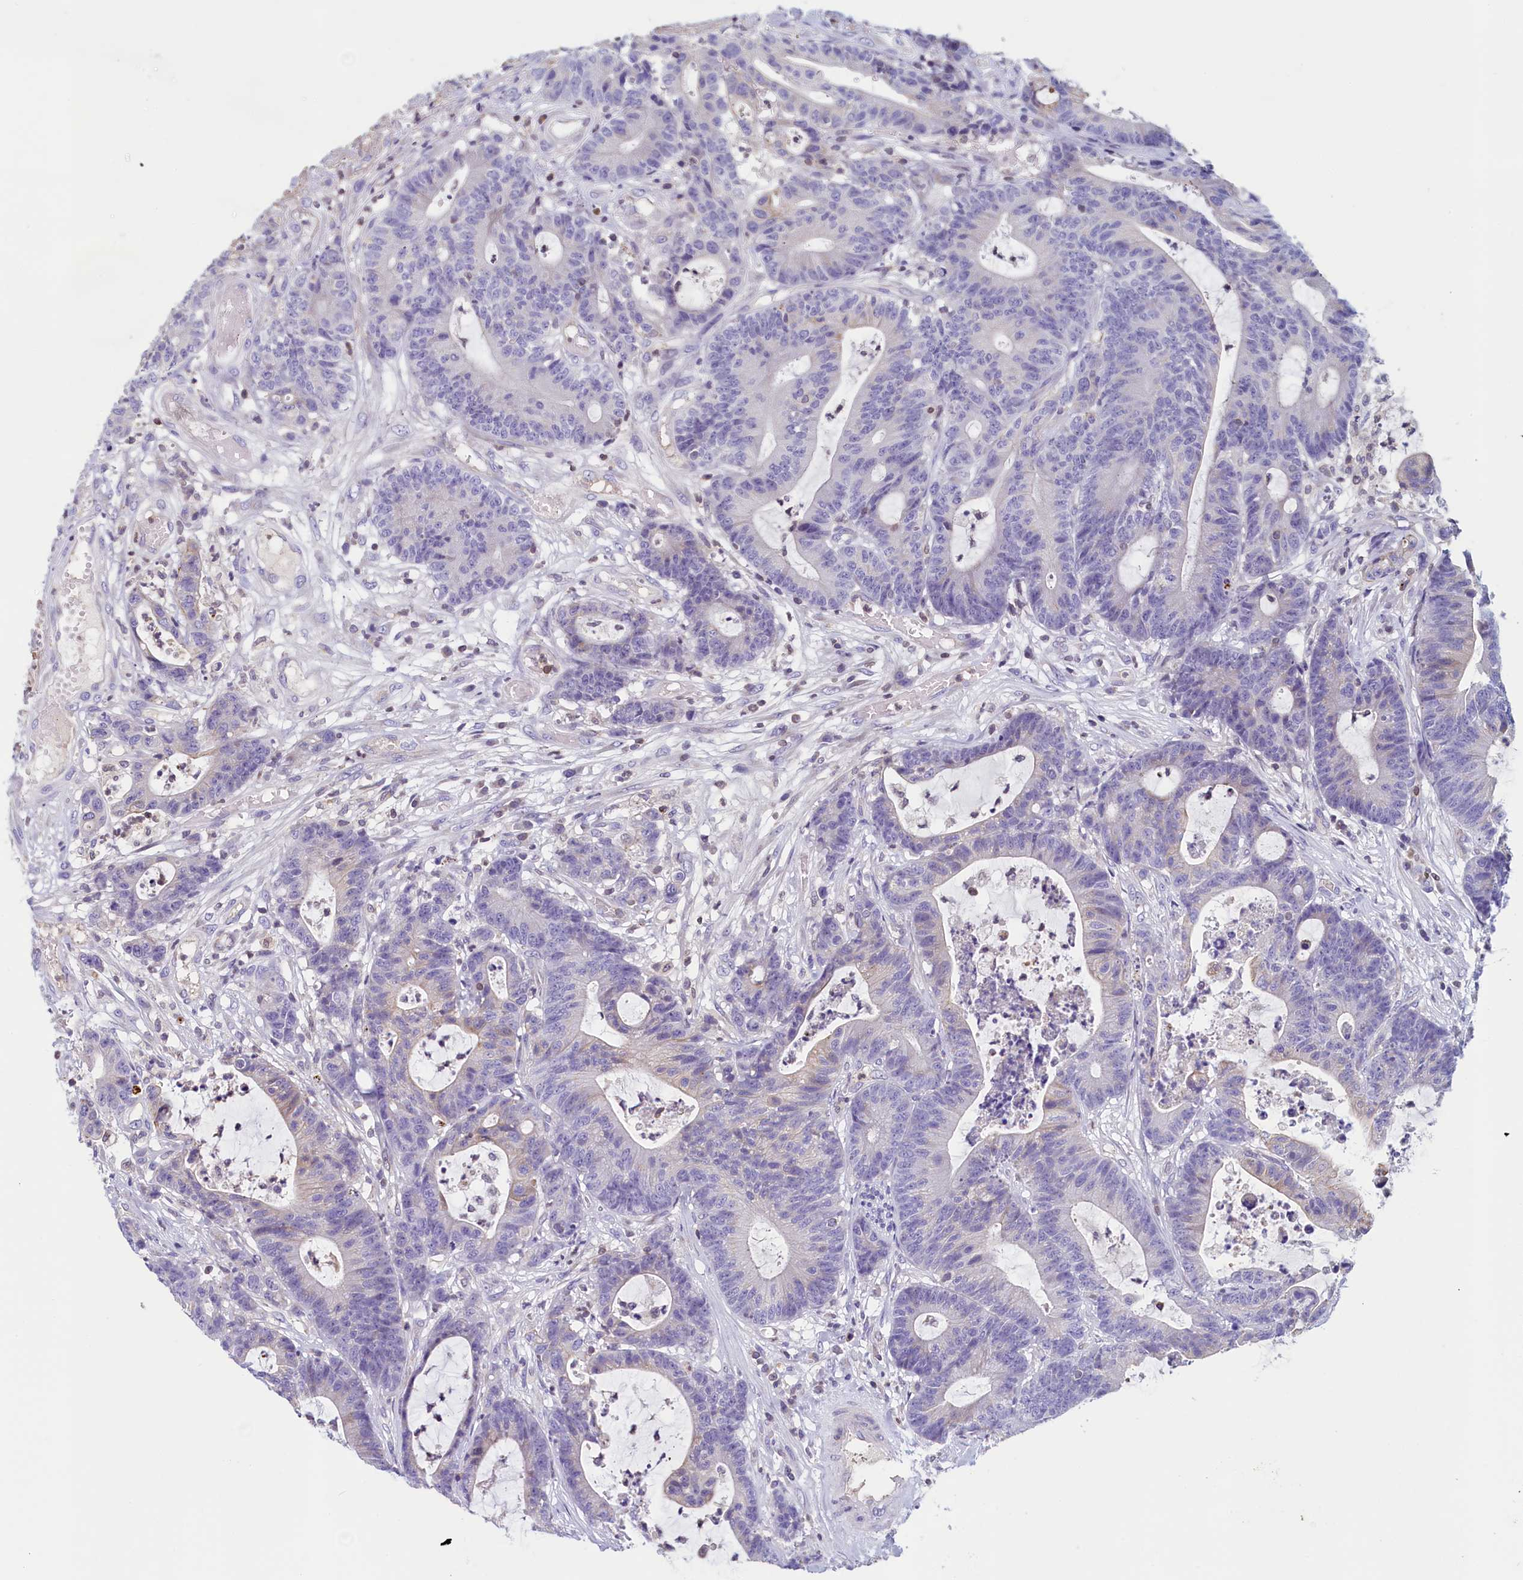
{"staining": {"intensity": "negative", "quantity": "none", "location": "none"}, "tissue": "colorectal cancer", "cell_type": "Tumor cells", "image_type": "cancer", "snomed": [{"axis": "morphology", "description": "Adenocarcinoma, NOS"}, {"axis": "topography", "description": "Colon"}], "caption": "Human colorectal cancer (adenocarcinoma) stained for a protein using IHC displays no staining in tumor cells.", "gene": "TRAF3IP3", "patient": {"sex": "female", "age": 84}}